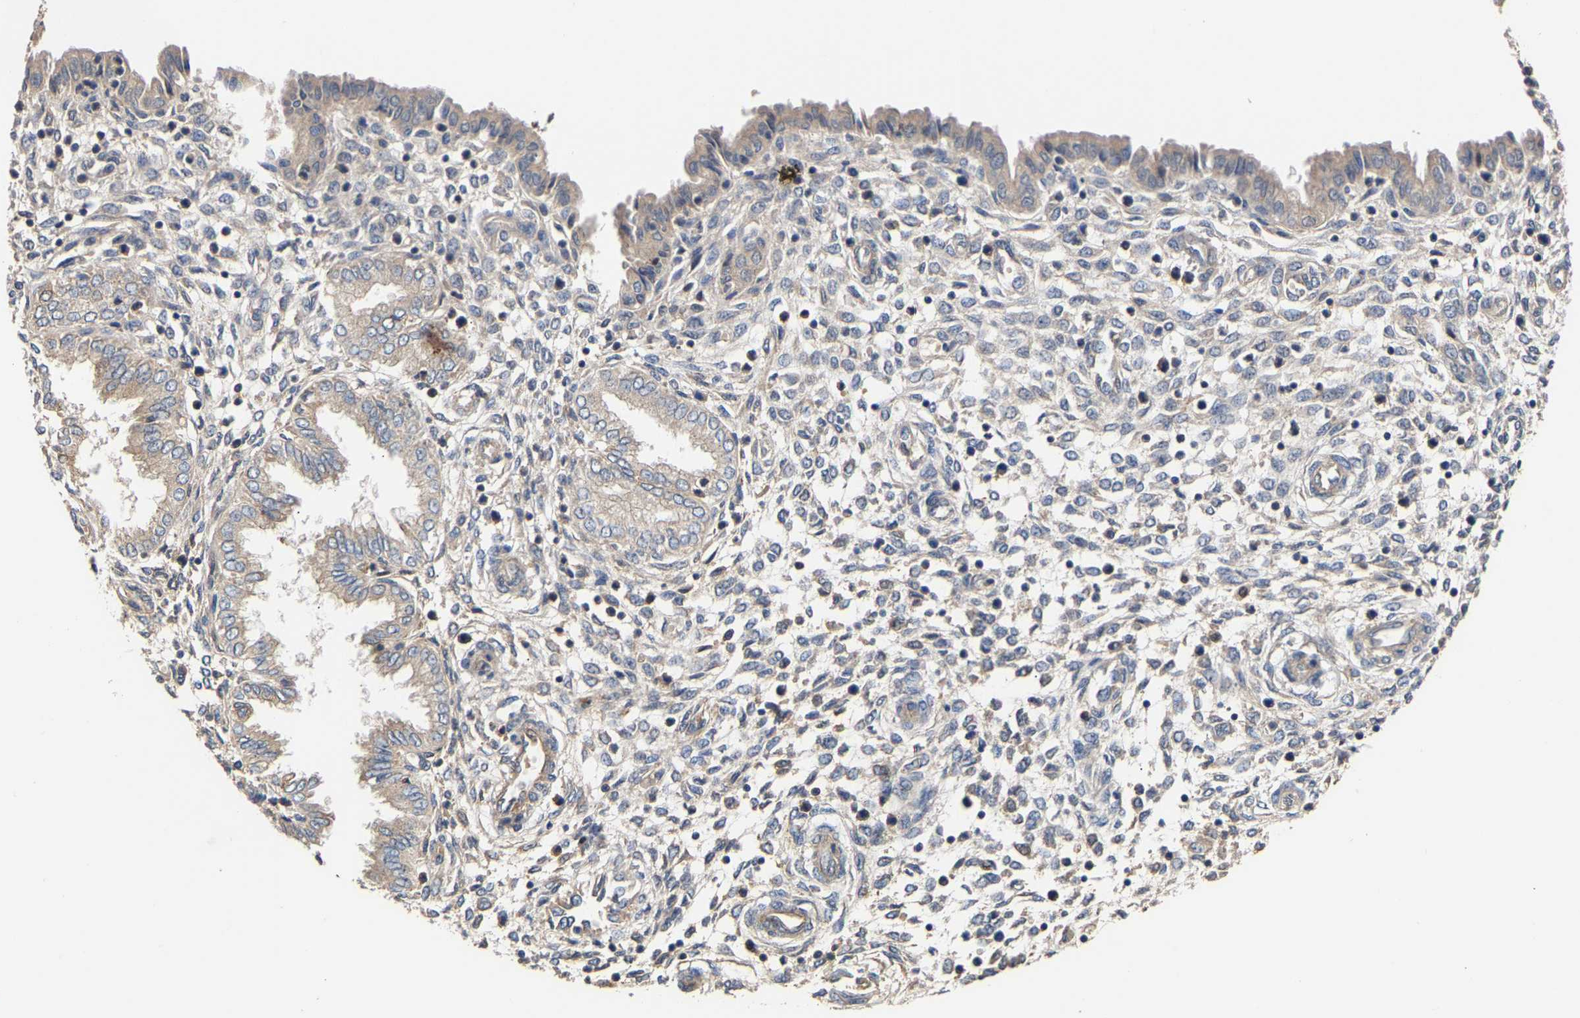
{"staining": {"intensity": "moderate", "quantity": "<25%", "location": "cytoplasmic/membranous"}, "tissue": "endometrium", "cell_type": "Cells in endometrial stroma", "image_type": "normal", "snomed": [{"axis": "morphology", "description": "Normal tissue, NOS"}, {"axis": "topography", "description": "Endometrium"}], "caption": "Immunohistochemistry (IHC) of normal human endometrium exhibits low levels of moderate cytoplasmic/membranous positivity in about <25% of cells in endometrial stroma.", "gene": "KASH5", "patient": {"sex": "female", "age": 33}}